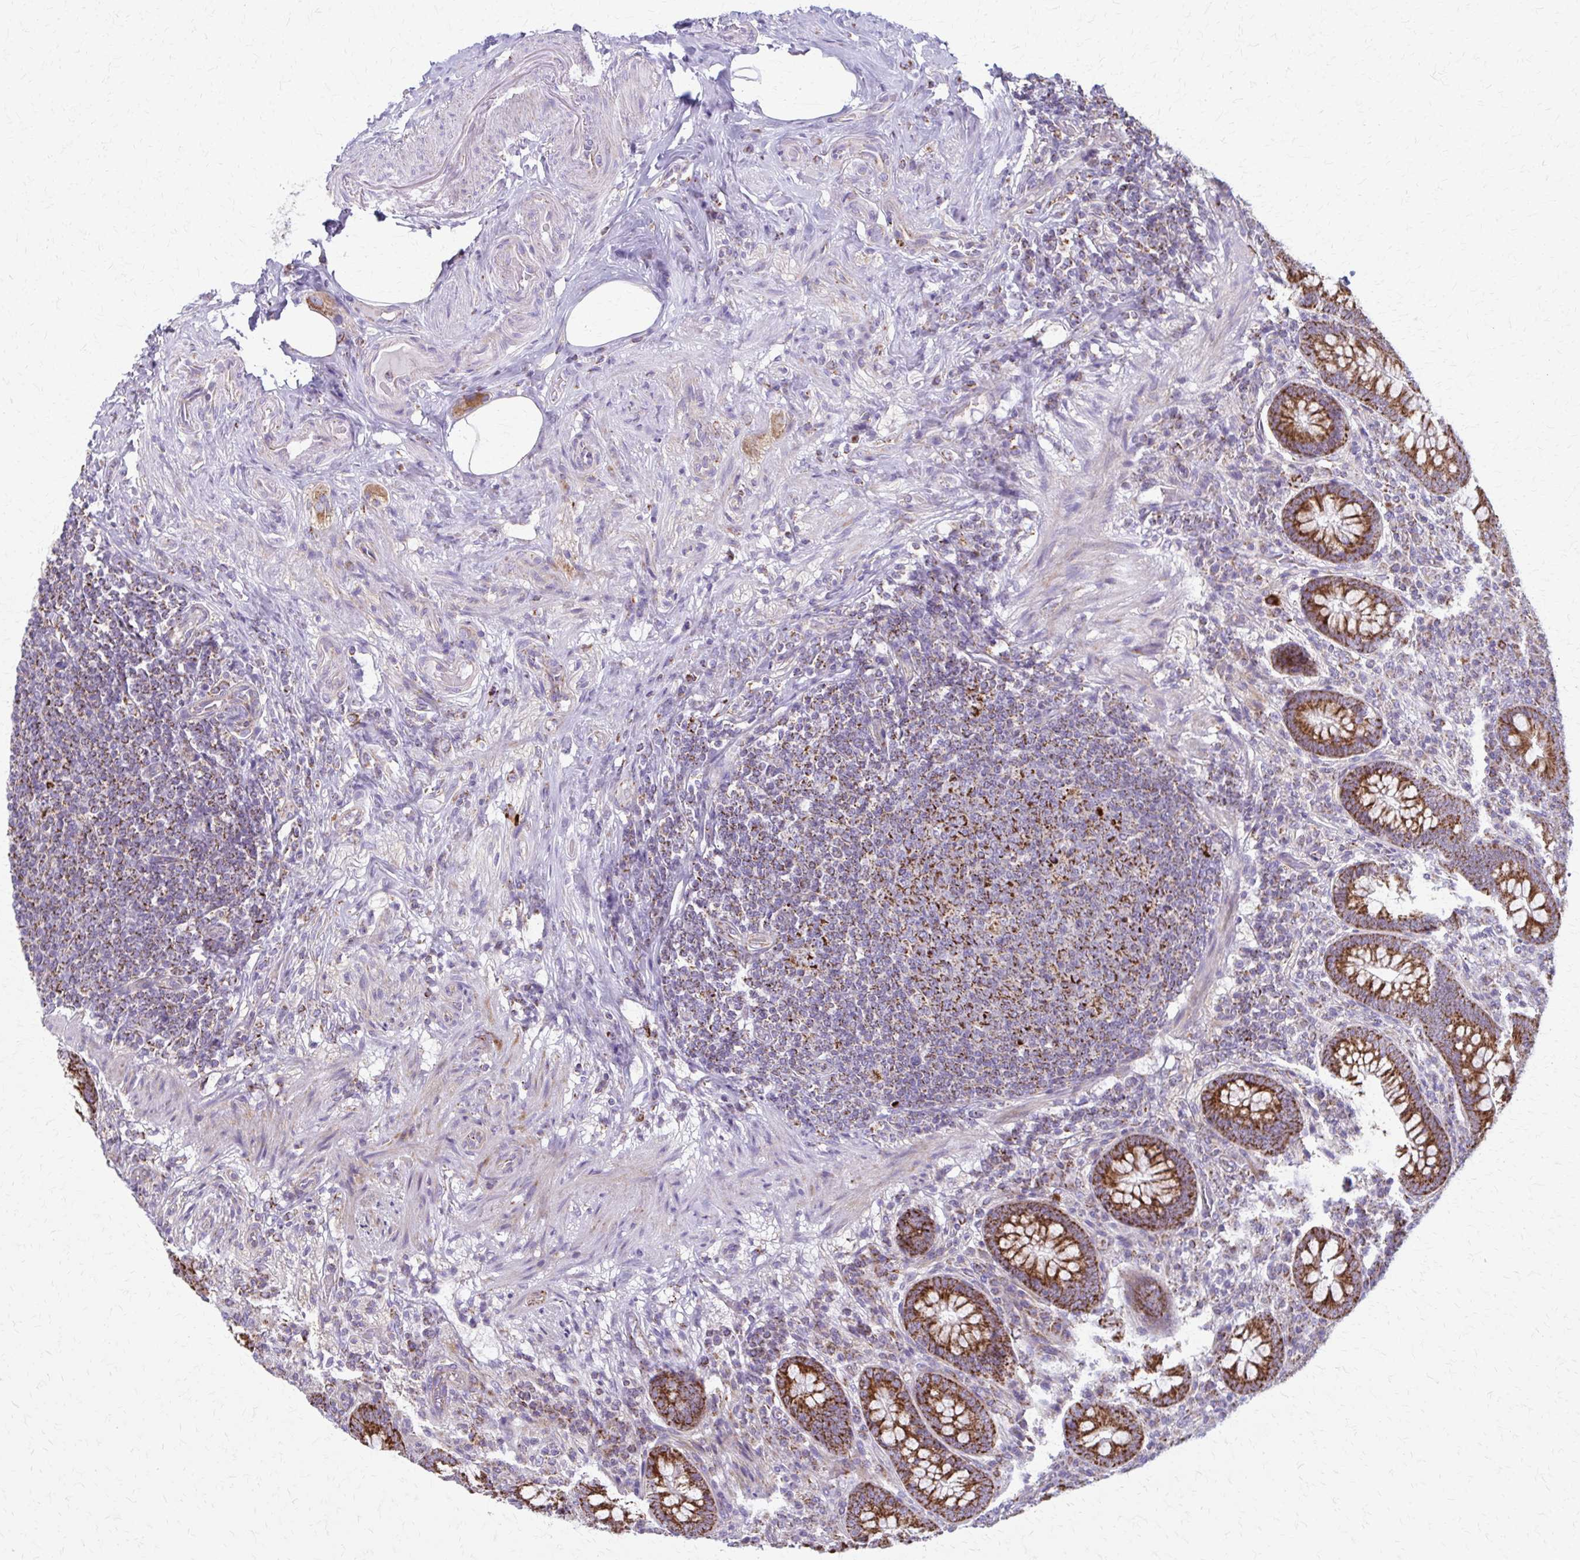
{"staining": {"intensity": "strong", "quantity": ">75%", "location": "cytoplasmic/membranous"}, "tissue": "appendix", "cell_type": "Glandular cells", "image_type": "normal", "snomed": [{"axis": "morphology", "description": "Normal tissue, NOS"}, {"axis": "topography", "description": "Appendix"}], "caption": "Immunohistochemistry (IHC) staining of benign appendix, which reveals high levels of strong cytoplasmic/membranous staining in about >75% of glandular cells indicating strong cytoplasmic/membranous protein staining. The staining was performed using DAB (3,3'-diaminobenzidine) (brown) for protein detection and nuclei were counterstained in hematoxylin (blue).", "gene": "TVP23A", "patient": {"sex": "male", "age": 71}}